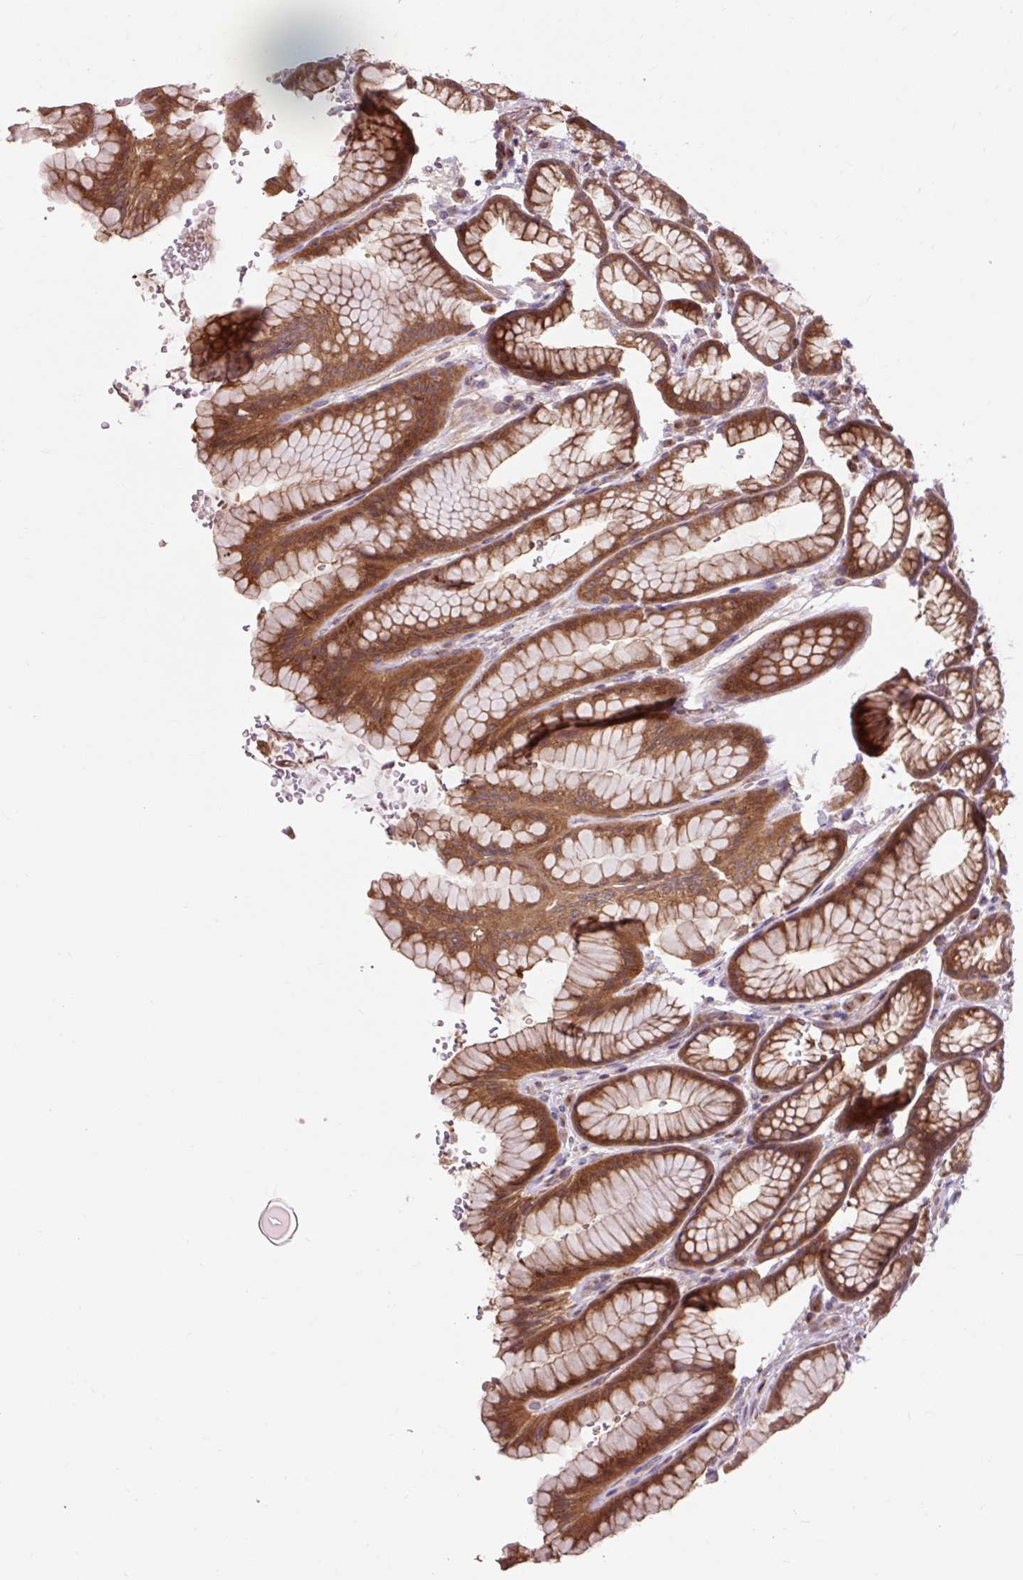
{"staining": {"intensity": "strong", "quantity": ">75%", "location": "cytoplasmic/membranous"}, "tissue": "stomach", "cell_type": "Glandular cells", "image_type": "normal", "snomed": [{"axis": "morphology", "description": "Normal tissue, NOS"}, {"axis": "morphology", "description": "Adenocarcinoma, NOS"}, {"axis": "topography", "description": "Stomach"}], "caption": "This image demonstrates normal stomach stained with immunohistochemistry (IHC) to label a protein in brown. The cytoplasmic/membranous of glandular cells show strong positivity for the protein. Nuclei are counter-stained blue.", "gene": "MMS19", "patient": {"sex": "male", "age": 57}}